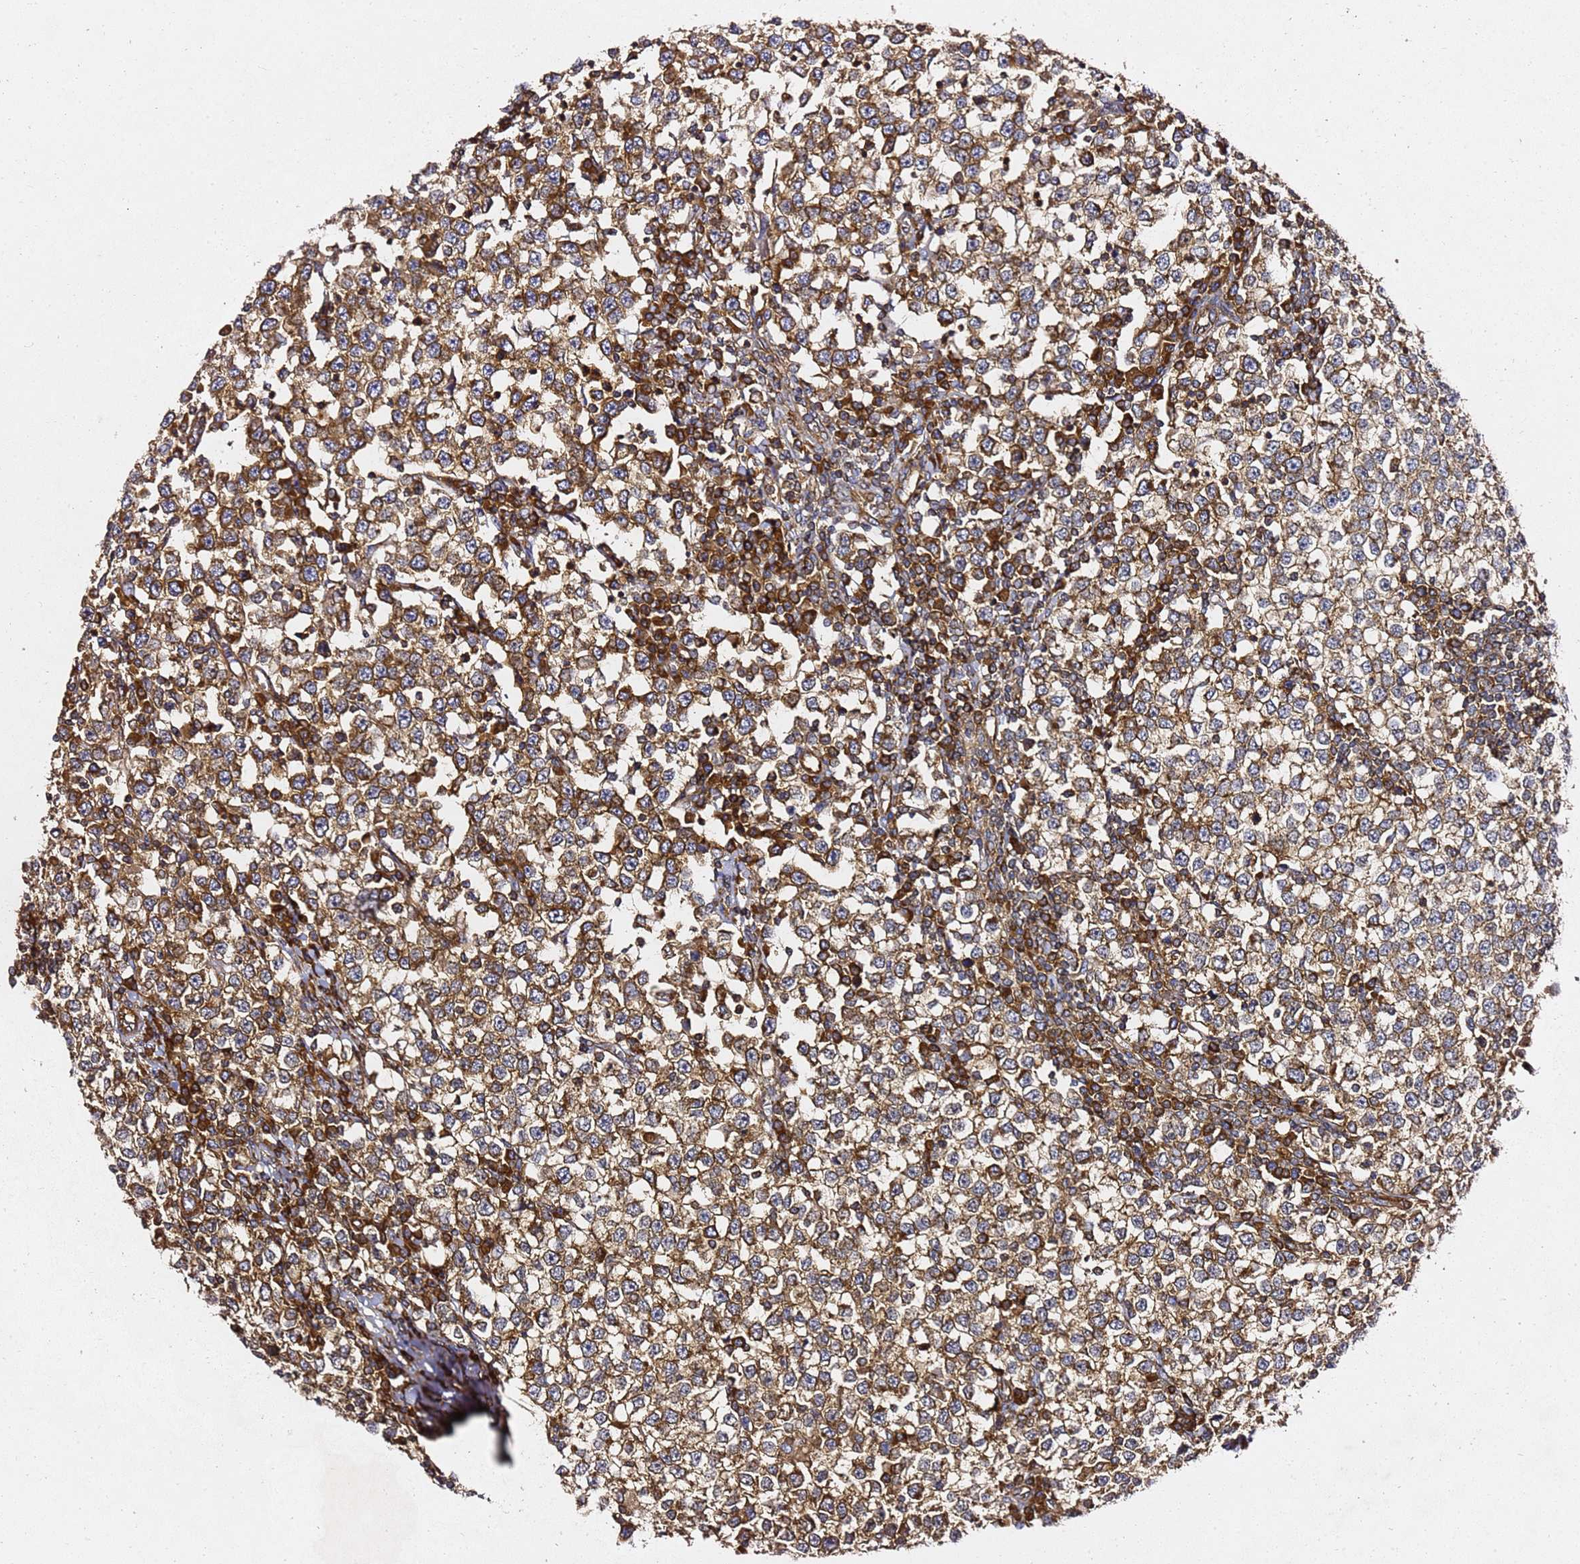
{"staining": {"intensity": "strong", "quantity": ">75%", "location": "cytoplasmic/membranous"}, "tissue": "testis cancer", "cell_type": "Tumor cells", "image_type": "cancer", "snomed": [{"axis": "morphology", "description": "Seminoma, NOS"}, {"axis": "topography", "description": "Testis"}], "caption": "Testis cancer was stained to show a protein in brown. There is high levels of strong cytoplasmic/membranous positivity in approximately >75% of tumor cells.", "gene": "TPST1", "patient": {"sex": "male", "age": 65}}